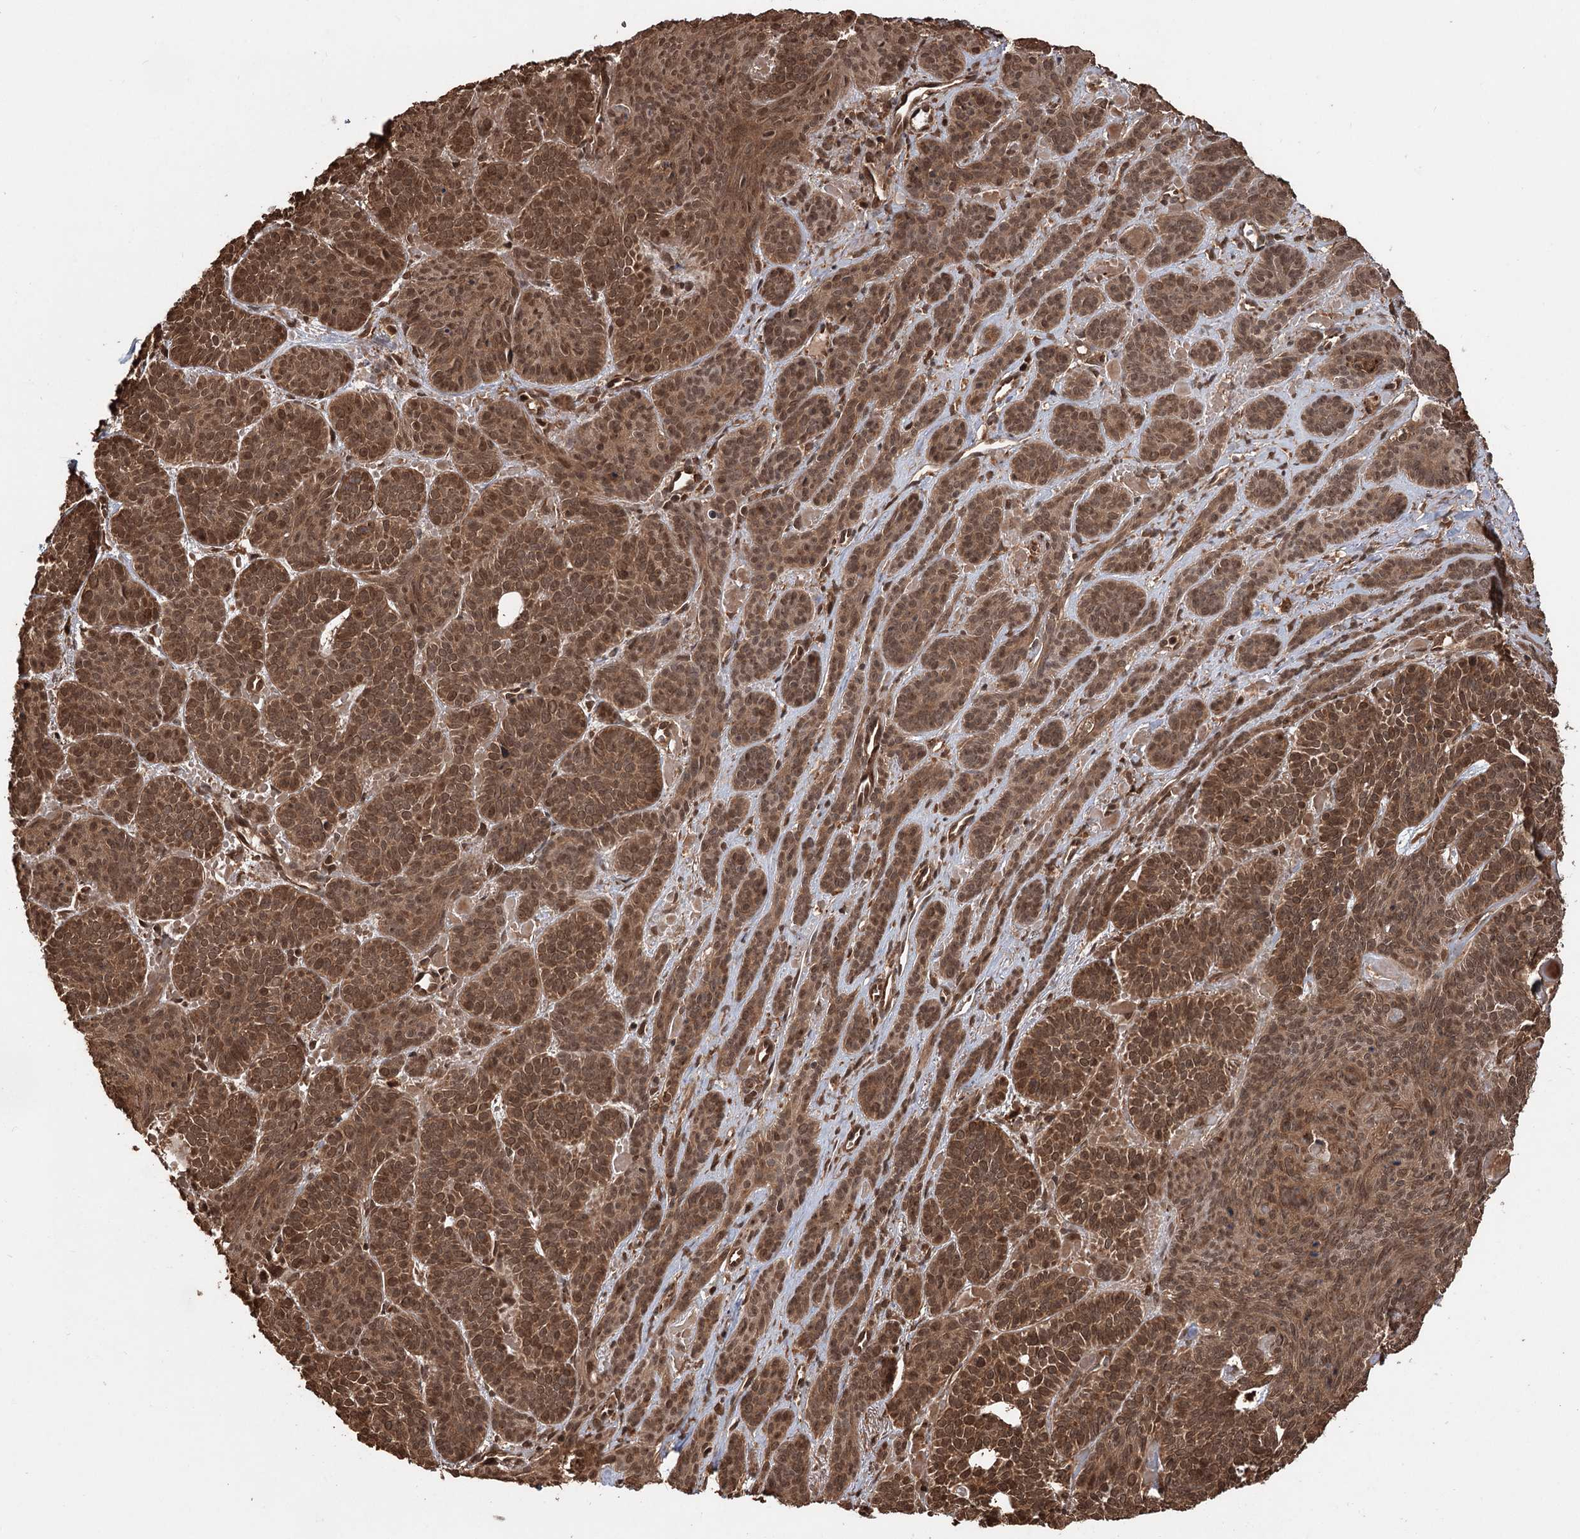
{"staining": {"intensity": "moderate", "quantity": ">75%", "location": "cytoplasmic/membranous,nuclear"}, "tissue": "skin cancer", "cell_type": "Tumor cells", "image_type": "cancer", "snomed": [{"axis": "morphology", "description": "Basal cell carcinoma"}, {"axis": "topography", "description": "Skin"}], "caption": "Immunohistochemistry (IHC) of human skin cancer displays medium levels of moderate cytoplasmic/membranous and nuclear positivity in approximately >75% of tumor cells. Using DAB (brown) and hematoxylin (blue) stains, captured at high magnification using brightfield microscopy.", "gene": "N6AMT1", "patient": {"sex": "male", "age": 85}}